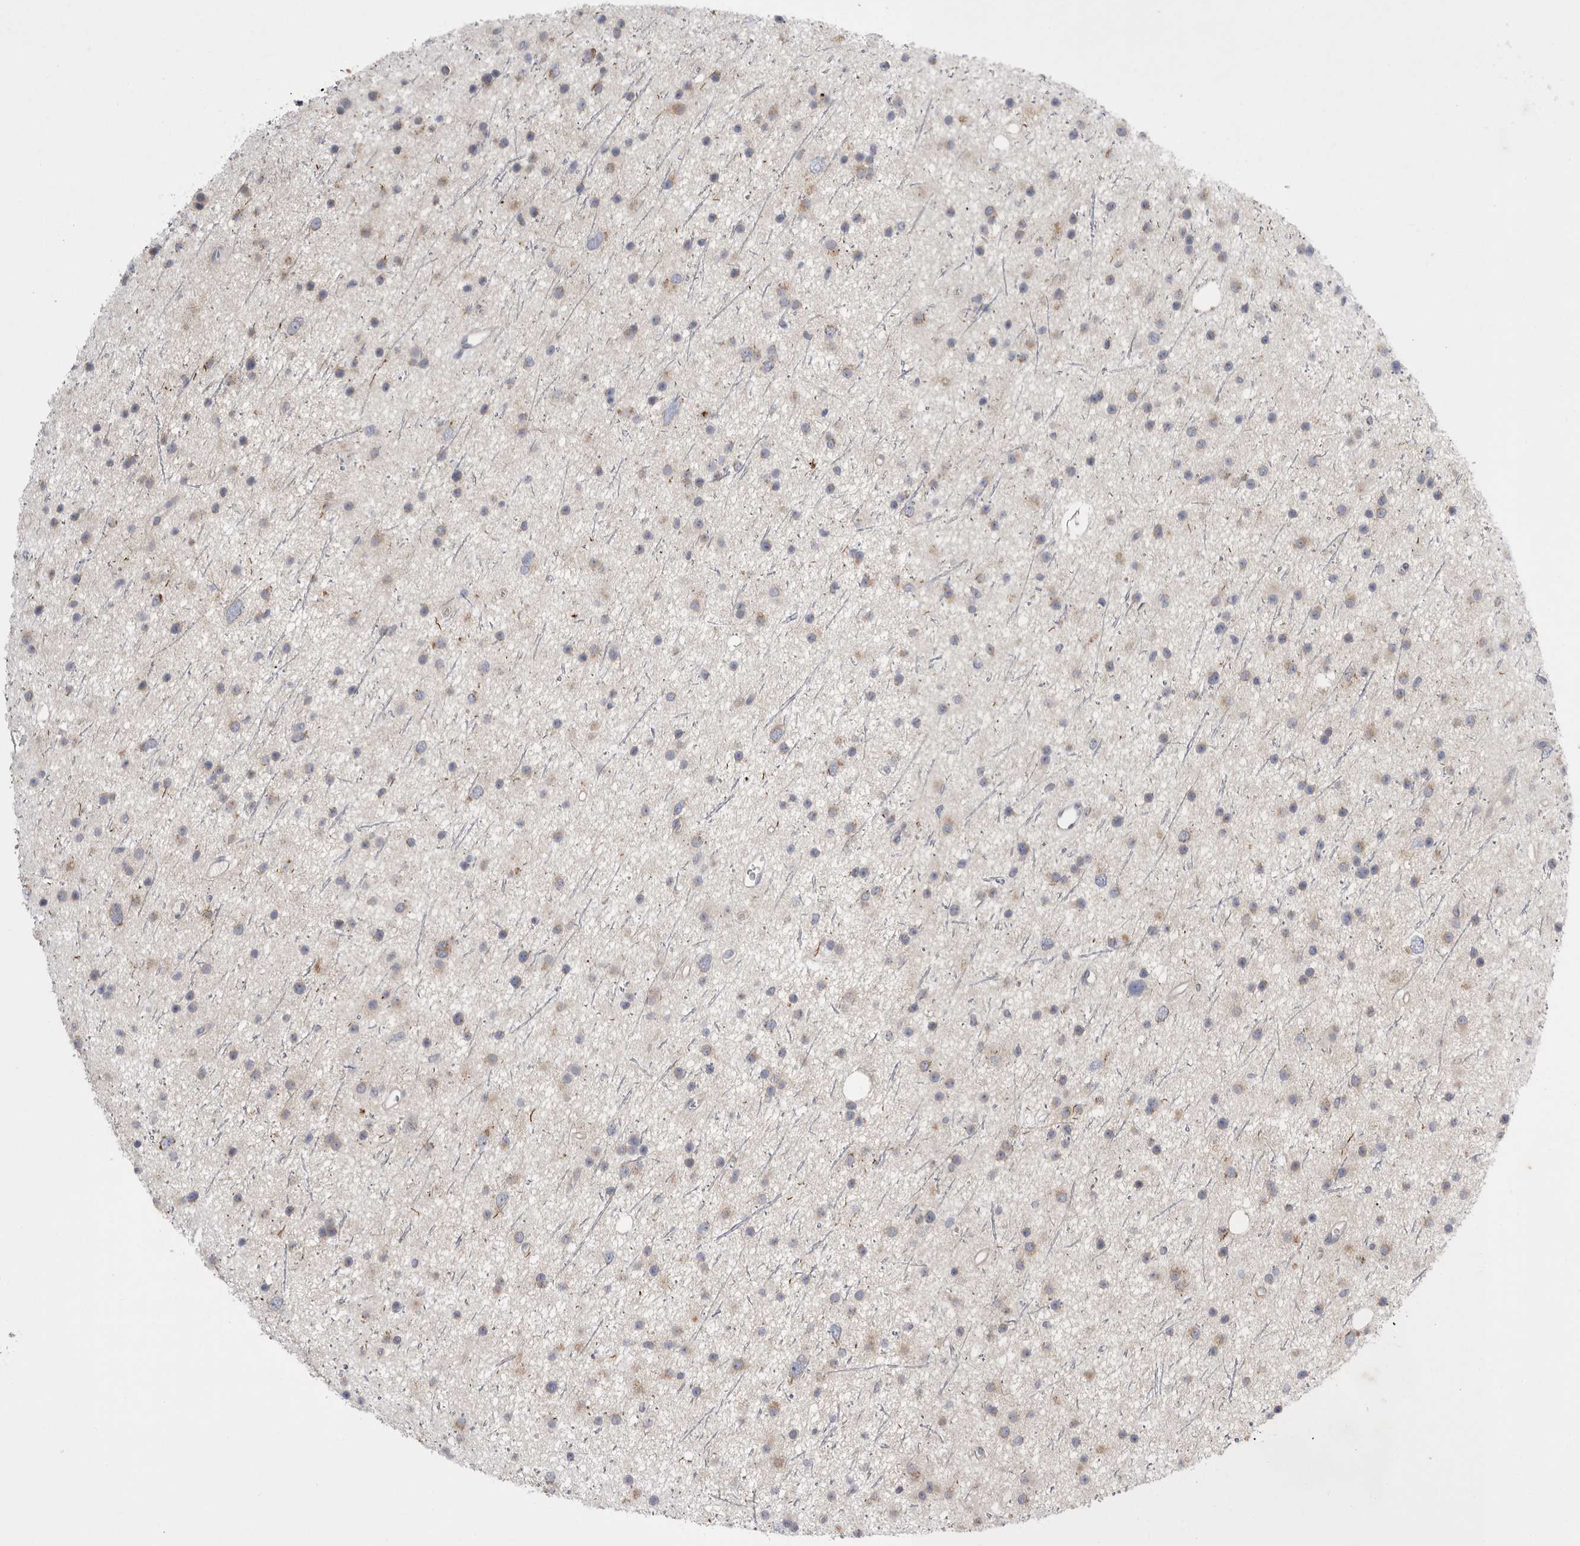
{"staining": {"intensity": "weak", "quantity": ">75%", "location": "cytoplasmic/membranous"}, "tissue": "glioma", "cell_type": "Tumor cells", "image_type": "cancer", "snomed": [{"axis": "morphology", "description": "Glioma, malignant, Low grade"}, {"axis": "topography", "description": "Cerebral cortex"}], "caption": "Brown immunohistochemical staining in human malignant glioma (low-grade) demonstrates weak cytoplasmic/membranous staining in approximately >75% of tumor cells.", "gene": "CCDC126", "patient": {"sex": "female", "age": 39}}